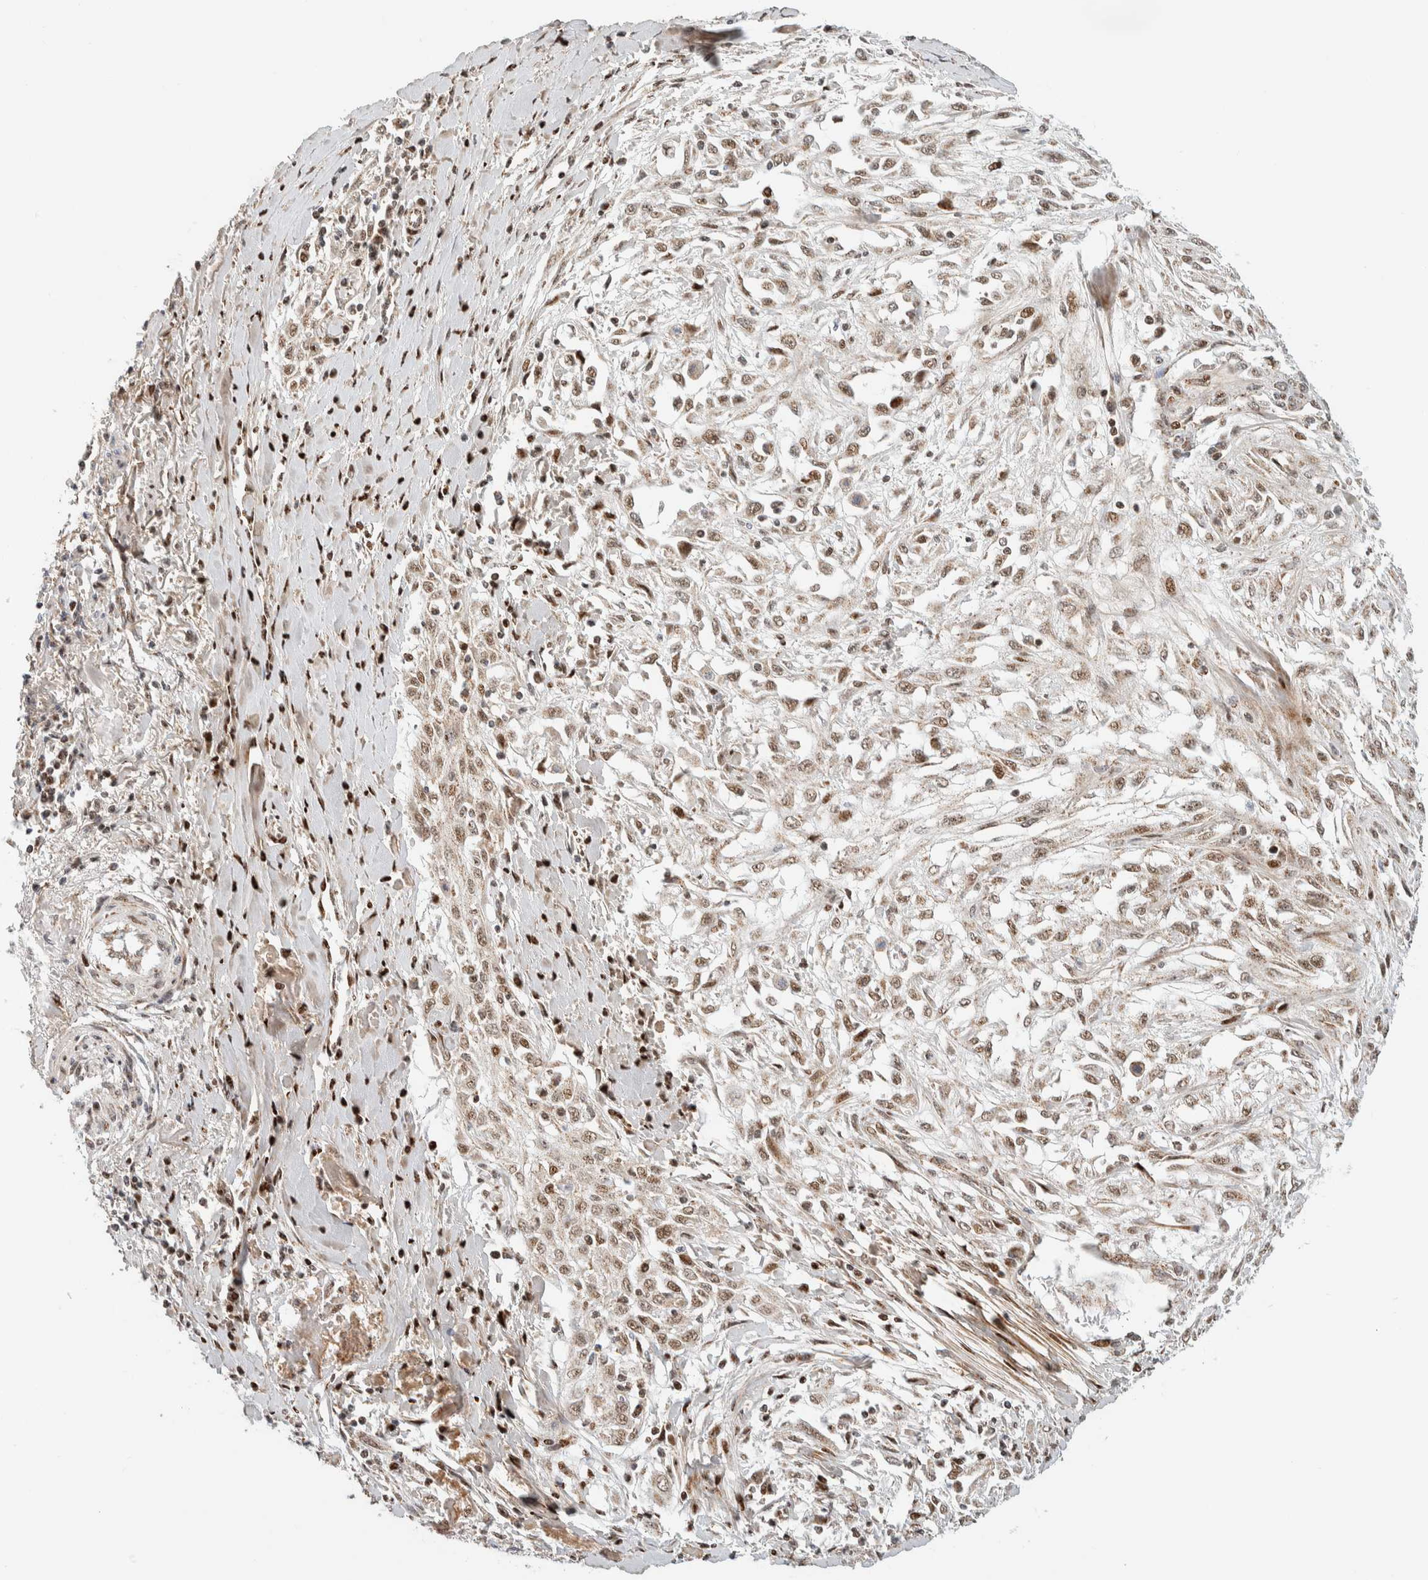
{"staining": {"intensity": "moderate", "quantity": ">75%", "location": "nuclear"}, "tissue": "skin cancer", "cell_type": "Tumor cells", "image_type": "cancer", "snomed": [{"axis": "morphology", "description": "Squamous cell carcinoma, NOS"}, {"axis": "morphology", "description": "Squamous cell carcinoma, metastatic, NOS"}, {"axis": "topography", "description": "Skin"}, {"axis": "topography", "description": "Lymph node"}], "caption": "Skin cancer (squamous cell carcinoma) stained with a brown dye reveals moderate nuclear positive staining in about >75% of tumor cells.", "gene": "TSPAN32", "patient": {"sex": "male", "age": 75}}